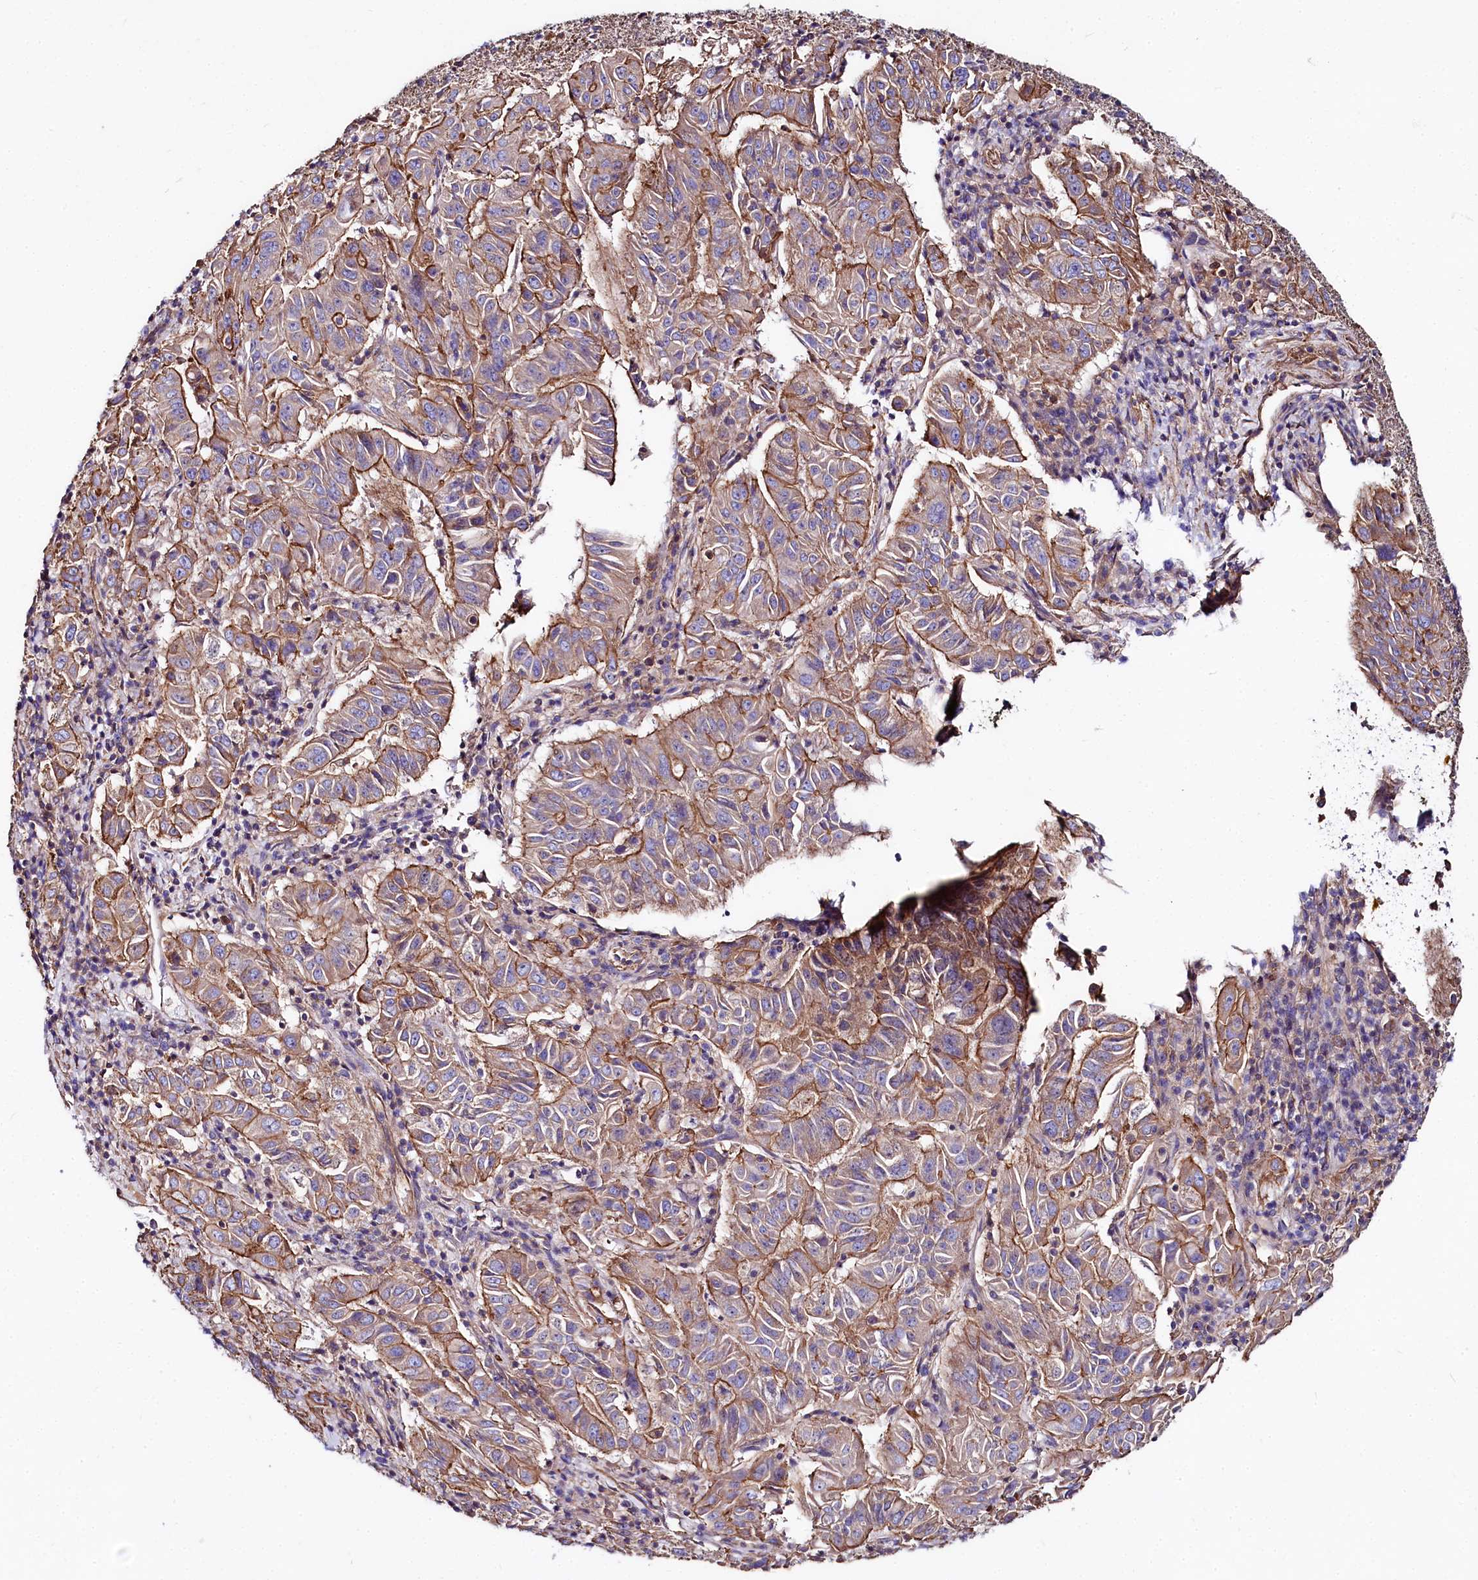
{"staining": {"intensity": "moderate", "quantity": ">75%", "location": "cytoplasmic/membranous"}, "tissue": "pancreatic cancer", "cell_type": "Tumor cells", "image_type": "cancer", "snomed": [{"axis": "morphology", "description": "Adenocarcinoma, NOS"}, {"axis": "topography", "description": "Pancreas"}], "caption": "The histopathology image demonstrates staining of pancreatic cancer (adenocarcinoma), revealing moderate cytoplasmic/membranous protein positivity (brown color) within tumor cells.", "gene": "FCHSD2", "patient": {"sex": "male", "age": 63}}